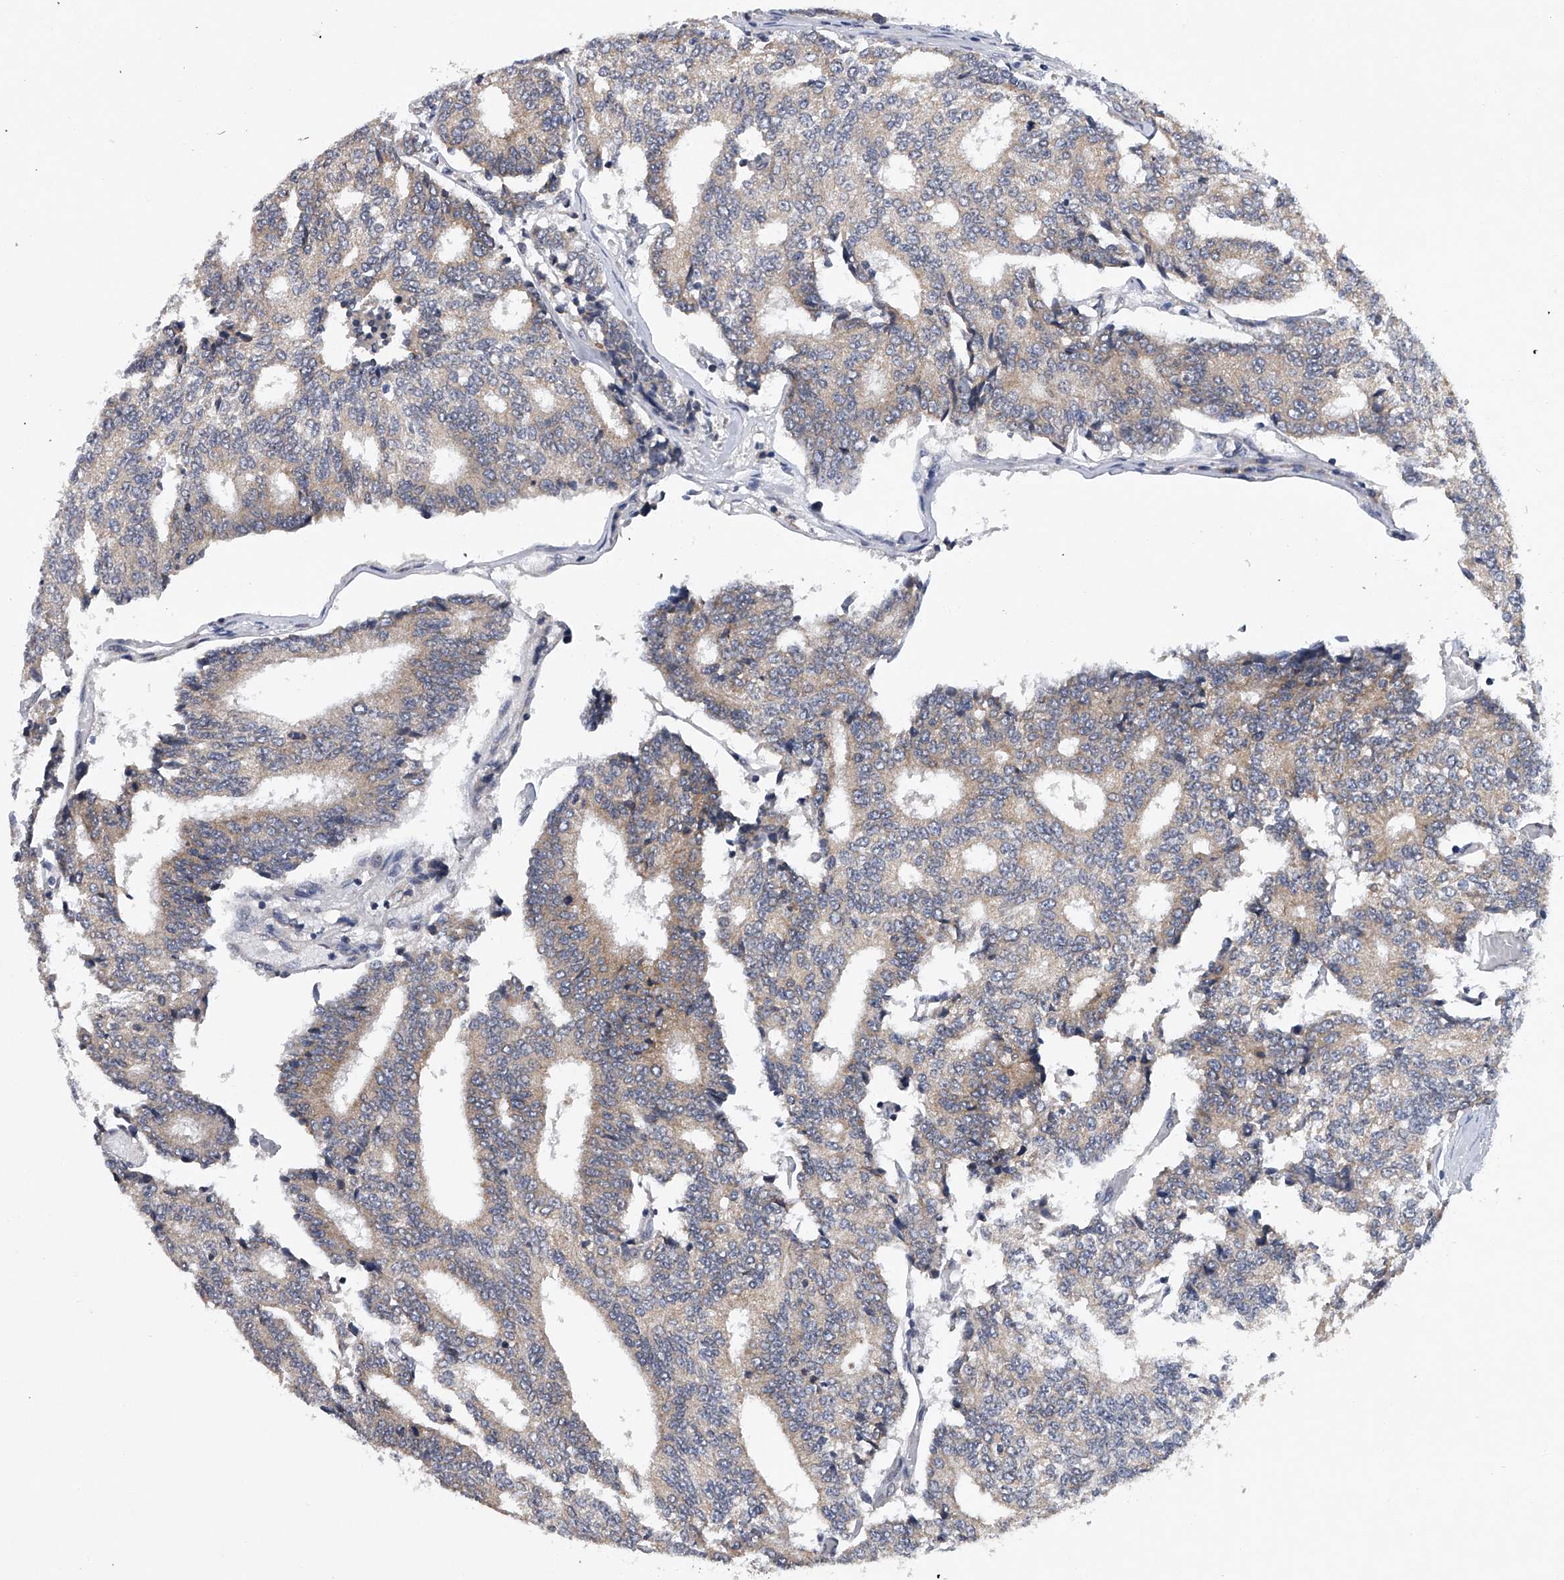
{"staining": {"intensity": "weak", "quantity": ">75%", "location": "cytoplasmic/membranous"}, "tissue": "prostate cancer", "cell_type": "Tumor cells", "image_type": "cancer", "snomed": [{"axis": "morphology", "description": "Normal tissue, NOS"}, {"axis": "morphology", "description": "Adenocarcinoma, High grade"}, {"axis": "topography", "description": "Prostate"}, {"axis": "topography", "description": "Seminal veicle"}], "caption": "Prostate cancer stained with a brown dye exhibits weak cytoplasmic/membranous positive positivity in approximately >75% of tumor cells.", "gene": "RNF5", "patient": {"sex": "male", "age": 55}}